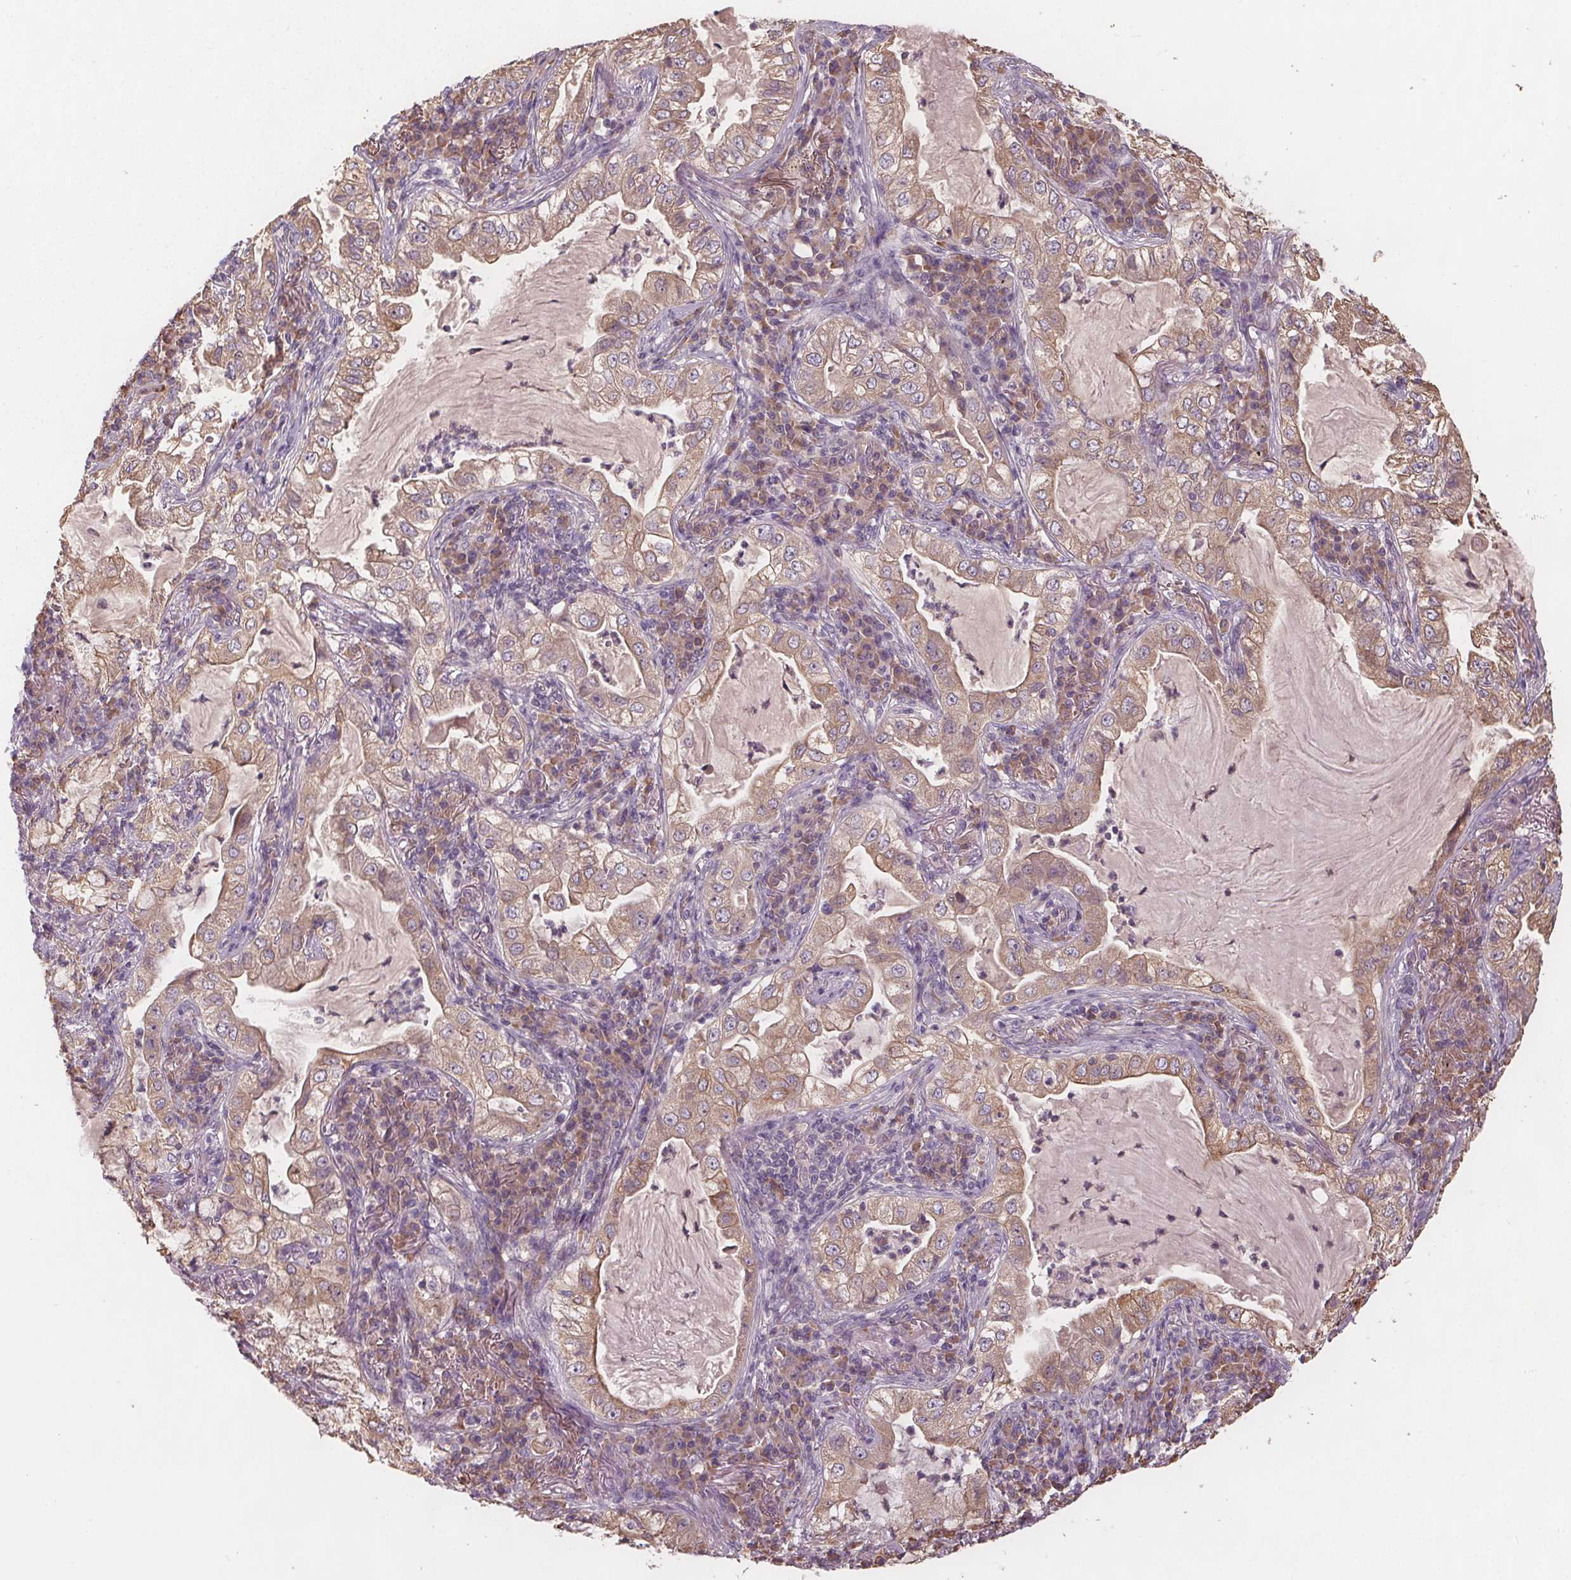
{"staining": {"intensity": "weak", "quantity": "25%-75%", "location": "cytoplasmic/membranous"}, "tissue": "lung cancer", "cell_type": "Tumor cells", "image_type": "cancer", "snomed": [{"axis": "morphology", "description": "Adenocarcinoma, NOS"}, {"axis": "topography", "description": "Lung"}], "caption": "High-magnification brightfield microscopy of lung adenocarcinoma stained with DAB (brown) and counterstained with hematoxylin (blue). tumor cells exhibit weak cytoplasmic/membranous expression is identified in about25%-75% of cells.", "gene": "TMEM80", "patient": {"sex": "female", "age": 73}}